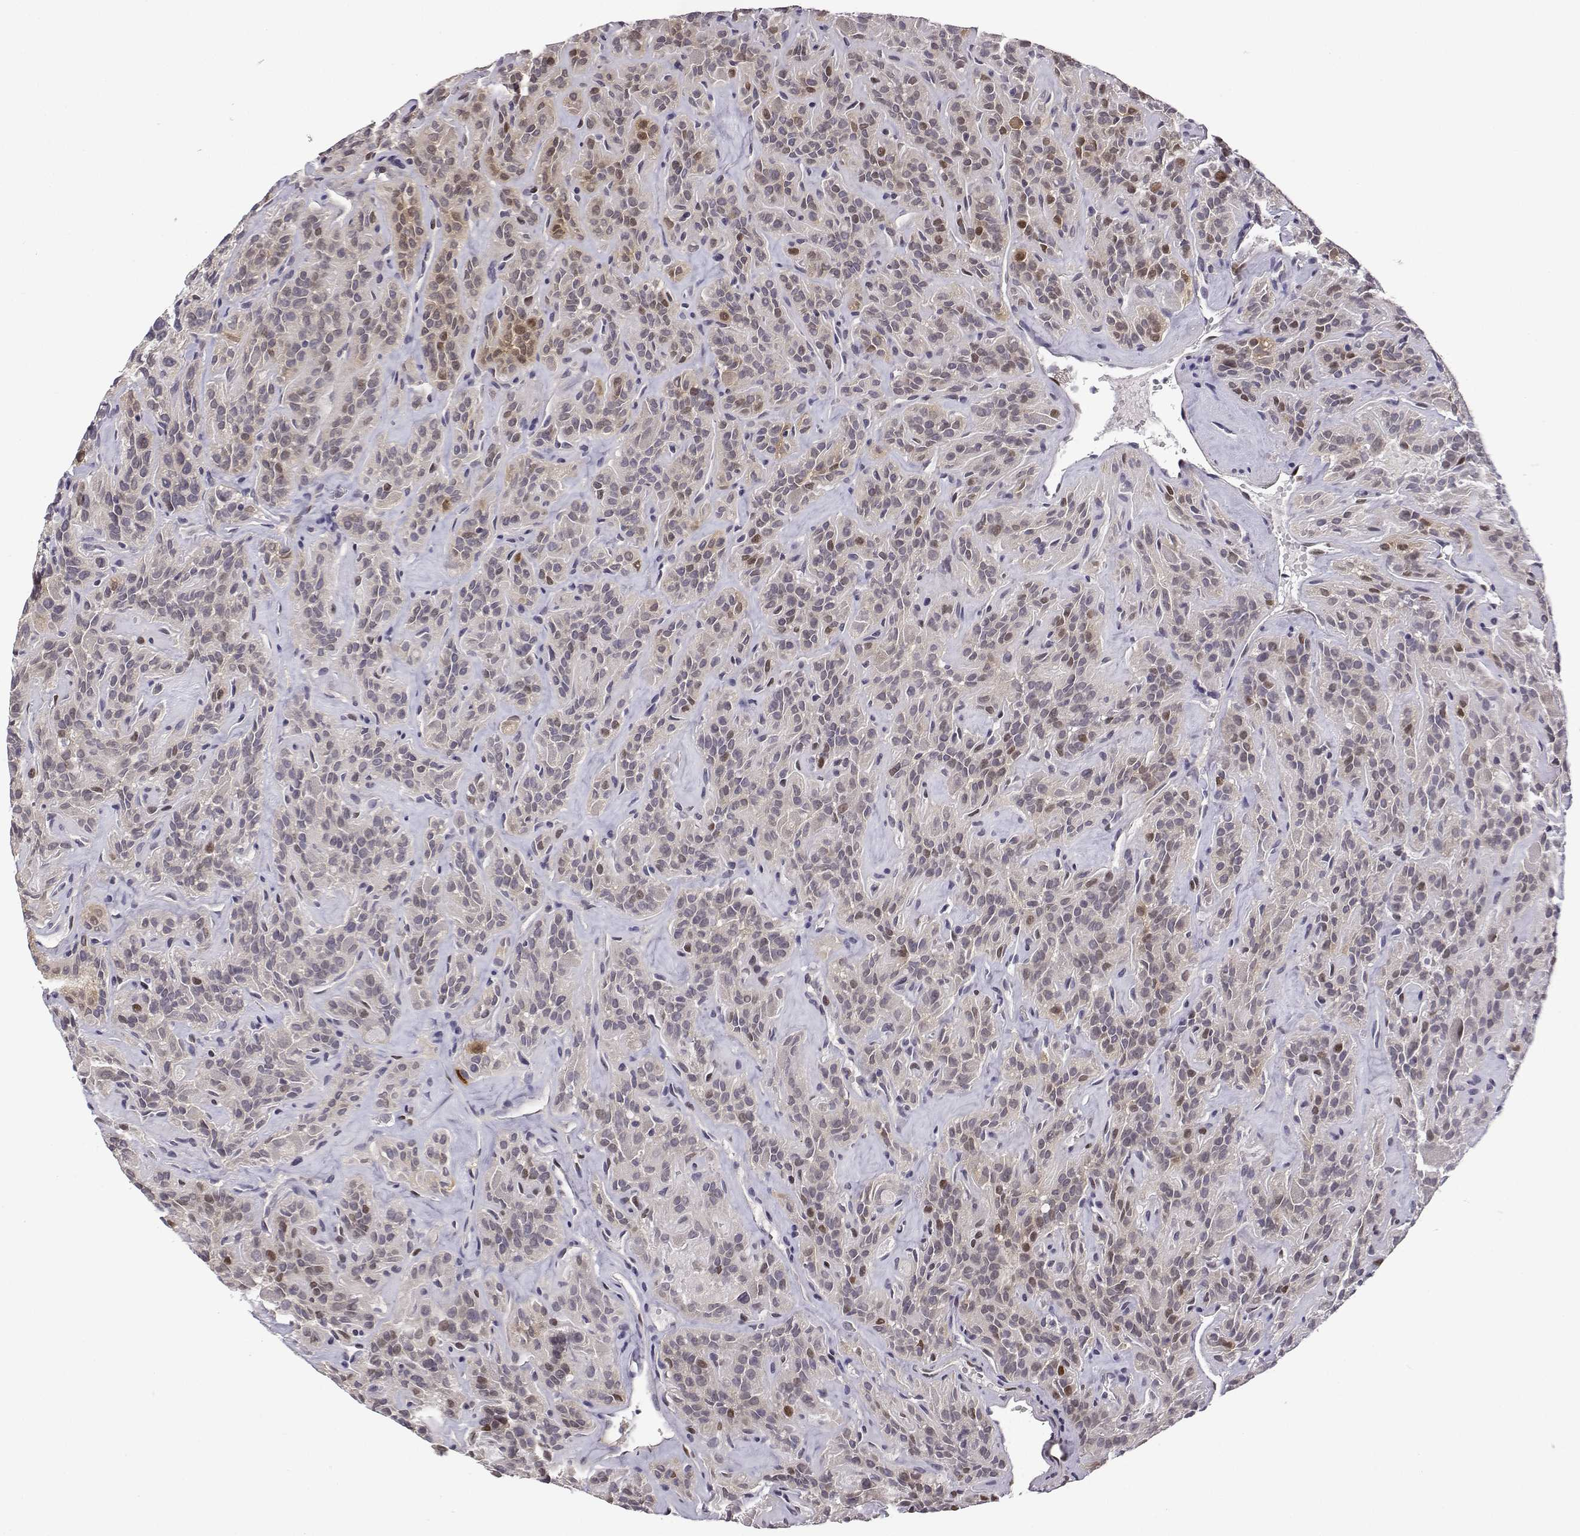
{"staining": {"intensity": "moderate", "quantity": "25%-75%", "location": "cytoplasmic/membranous,nuclear"}, "tissue": "thyroid cancer", "cell_type": "Tumor cells", "image_type": "cancer", "snomed": [{"axis": "morphology", "description": "Papillary adenocarcinoma, NOS"}, {"axis": "topography", "description": "Thyroid gland"}], "caption": "Brown immunohistochemical staining in human papillary adenocarcinoma (thyroid) shows moderate cytoplasmic/membranous and nuclear positivity in approximately 25%-75% of tumor cells.", "gene": "PHGDH", "patient": {"sex": "female", "age": 45}}